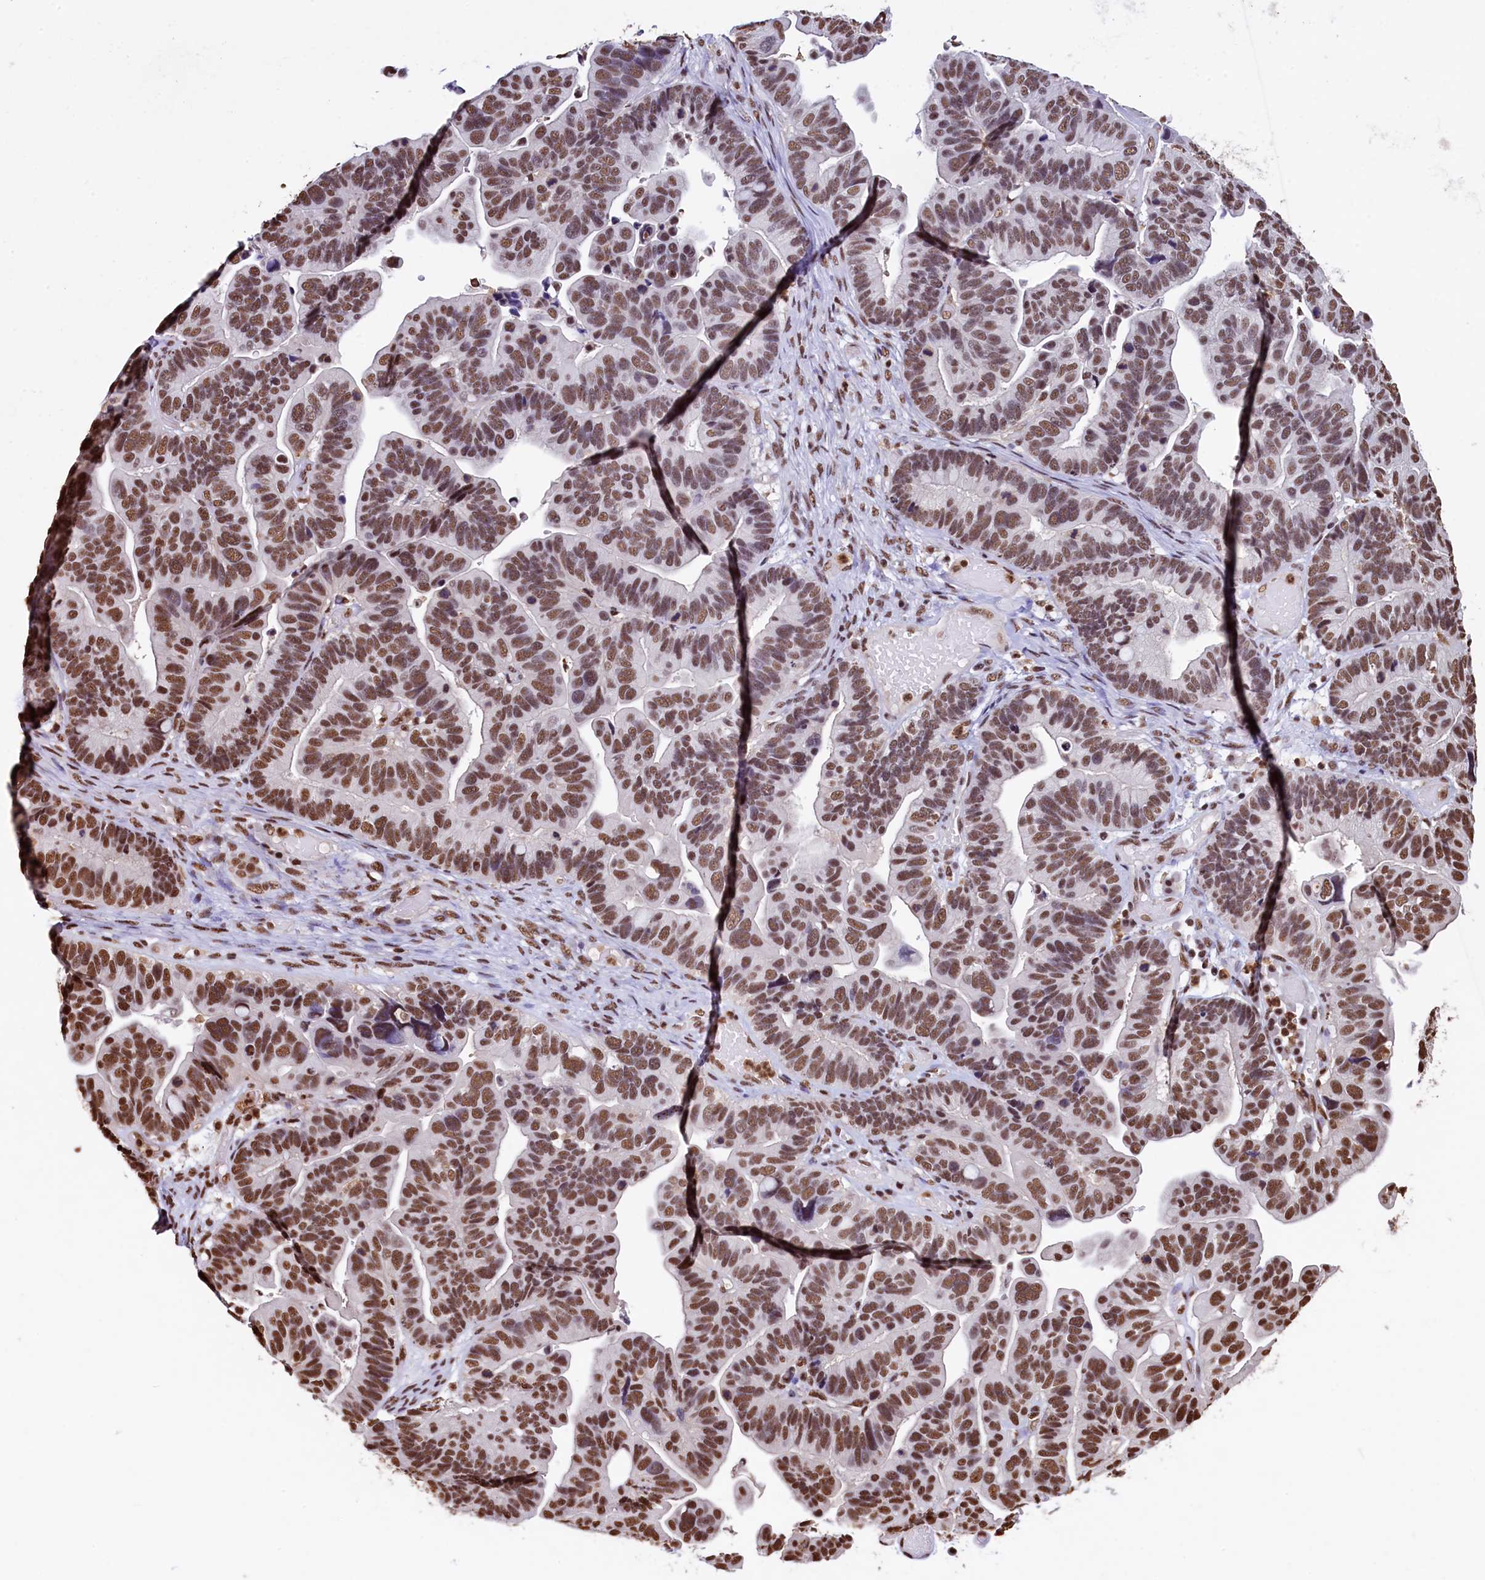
{"staining": {"intensity": "strong", "quantity": ">75%", "location": "nuclear"}, "tissue": "ovarian cancer", "cell_type": "Tumor cells", "image_type": "cancer", "snomed": [{"axis": "morphology", "description": "Cystadenocarcinoma, serous, NOS"}, {"axis": "topography", "description": "Ovary"}], "caption": "IHC micrograph of neoplastic tissue: ovarian serous cystadenocarcinoma stained using IHC displays high levels of strong protein expression localized specifically in the nuclear of tumor cells, appearing as a nuclear brown color.", "gene": "SNRPD2", "patient": {"sex": "female", "age": 56}}